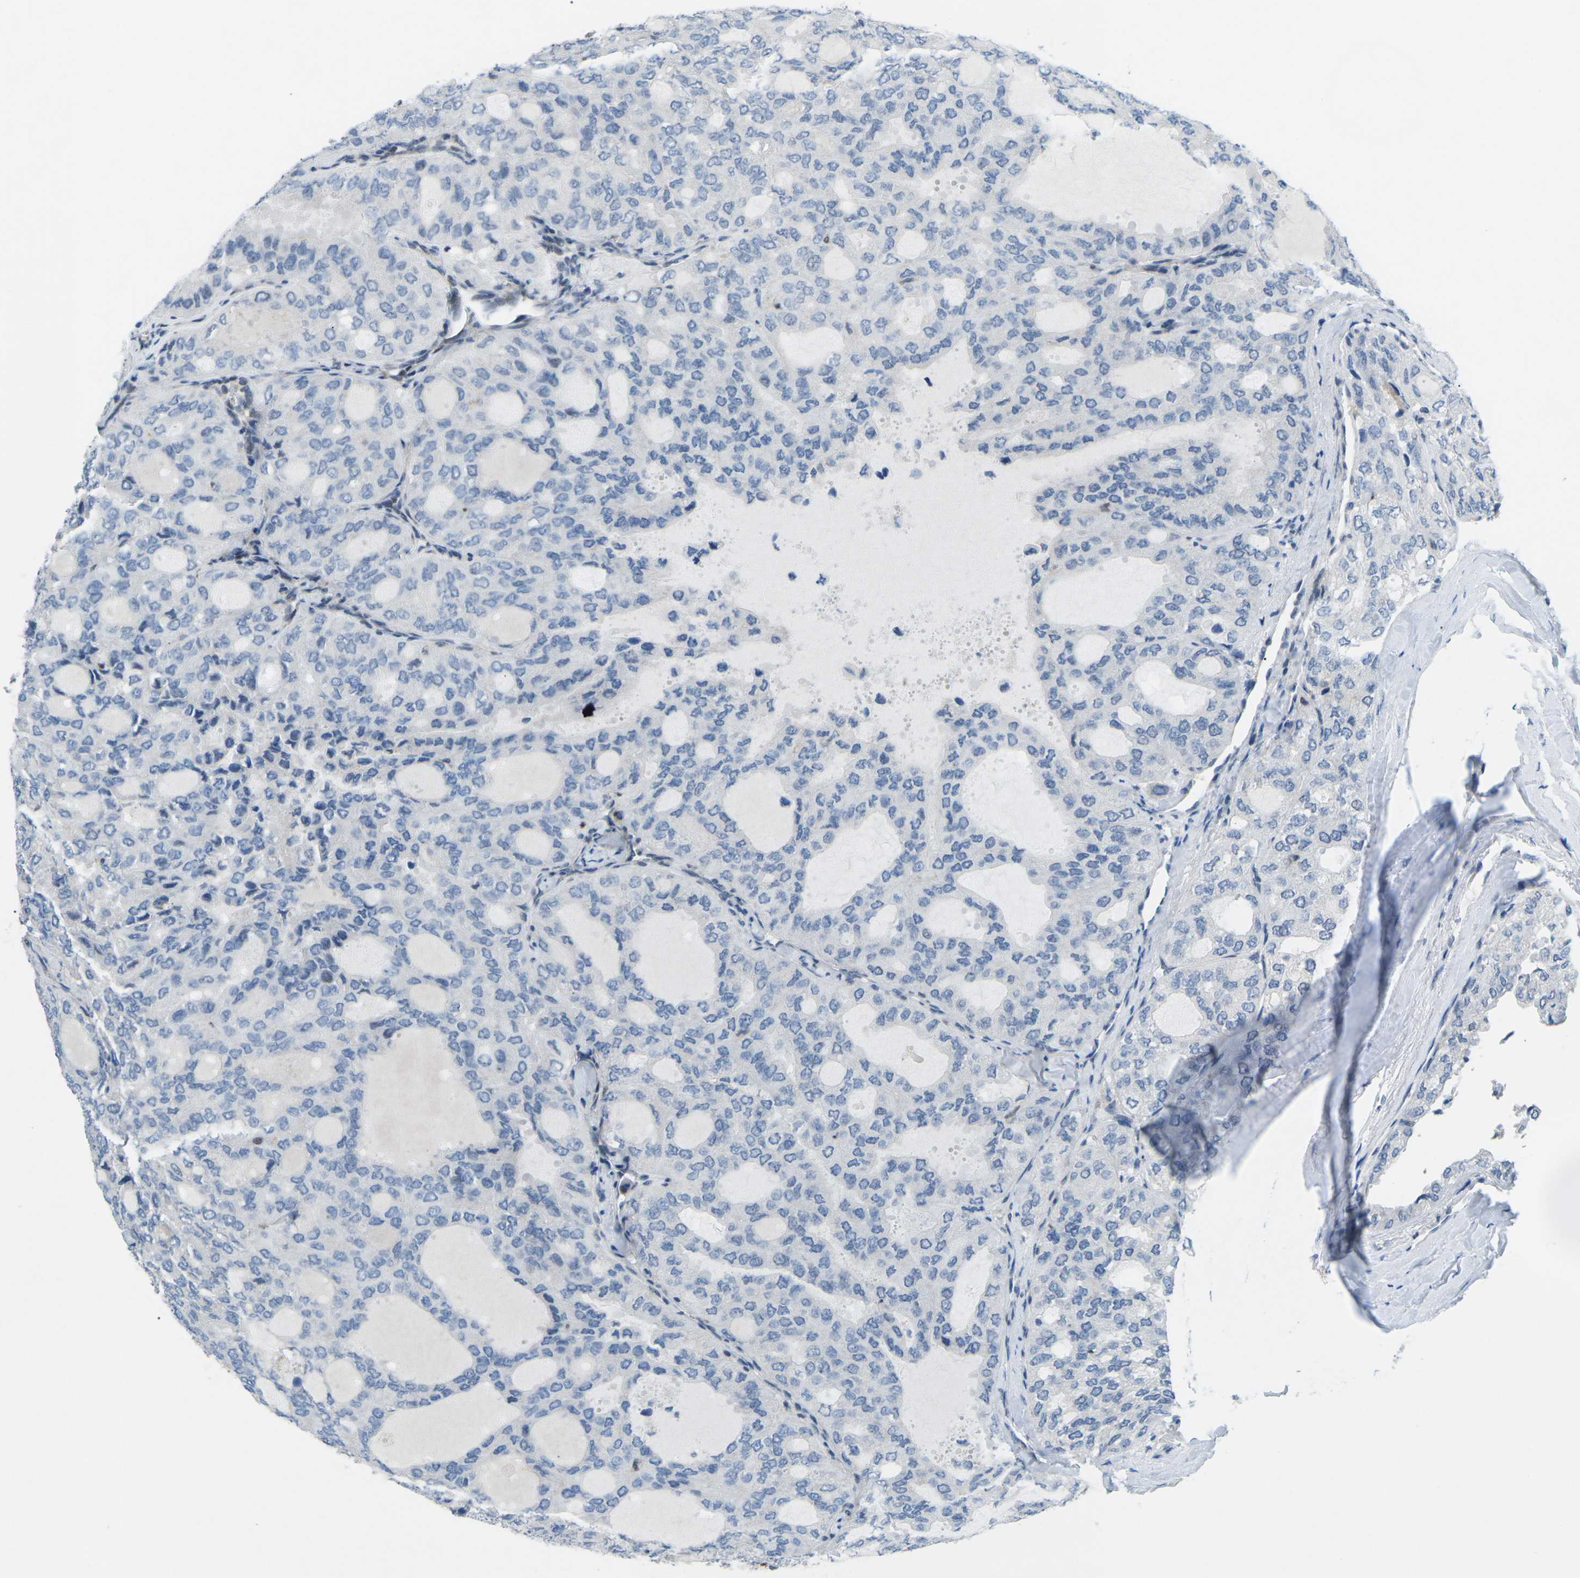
{"staining": {"intensity": "negative", "quantity": "none", "location": "none"}, "tissue": "thyroid cancer", "cell_type": "Tumor cells", "image_type": "cancer", "snomed": [{"axis": "morphology", "description": "Follicular adenoma carcinoma, NOS"}, {"axis": "topography", "description": "Thyroid gland"}], "caption": "Protein analysis of thyroid cancer exhibits no significant expression in tumor cells. Nuclei are stained in blue.", "gene": "MBNL1", "patient": {"sex": "male", "age": 75}}